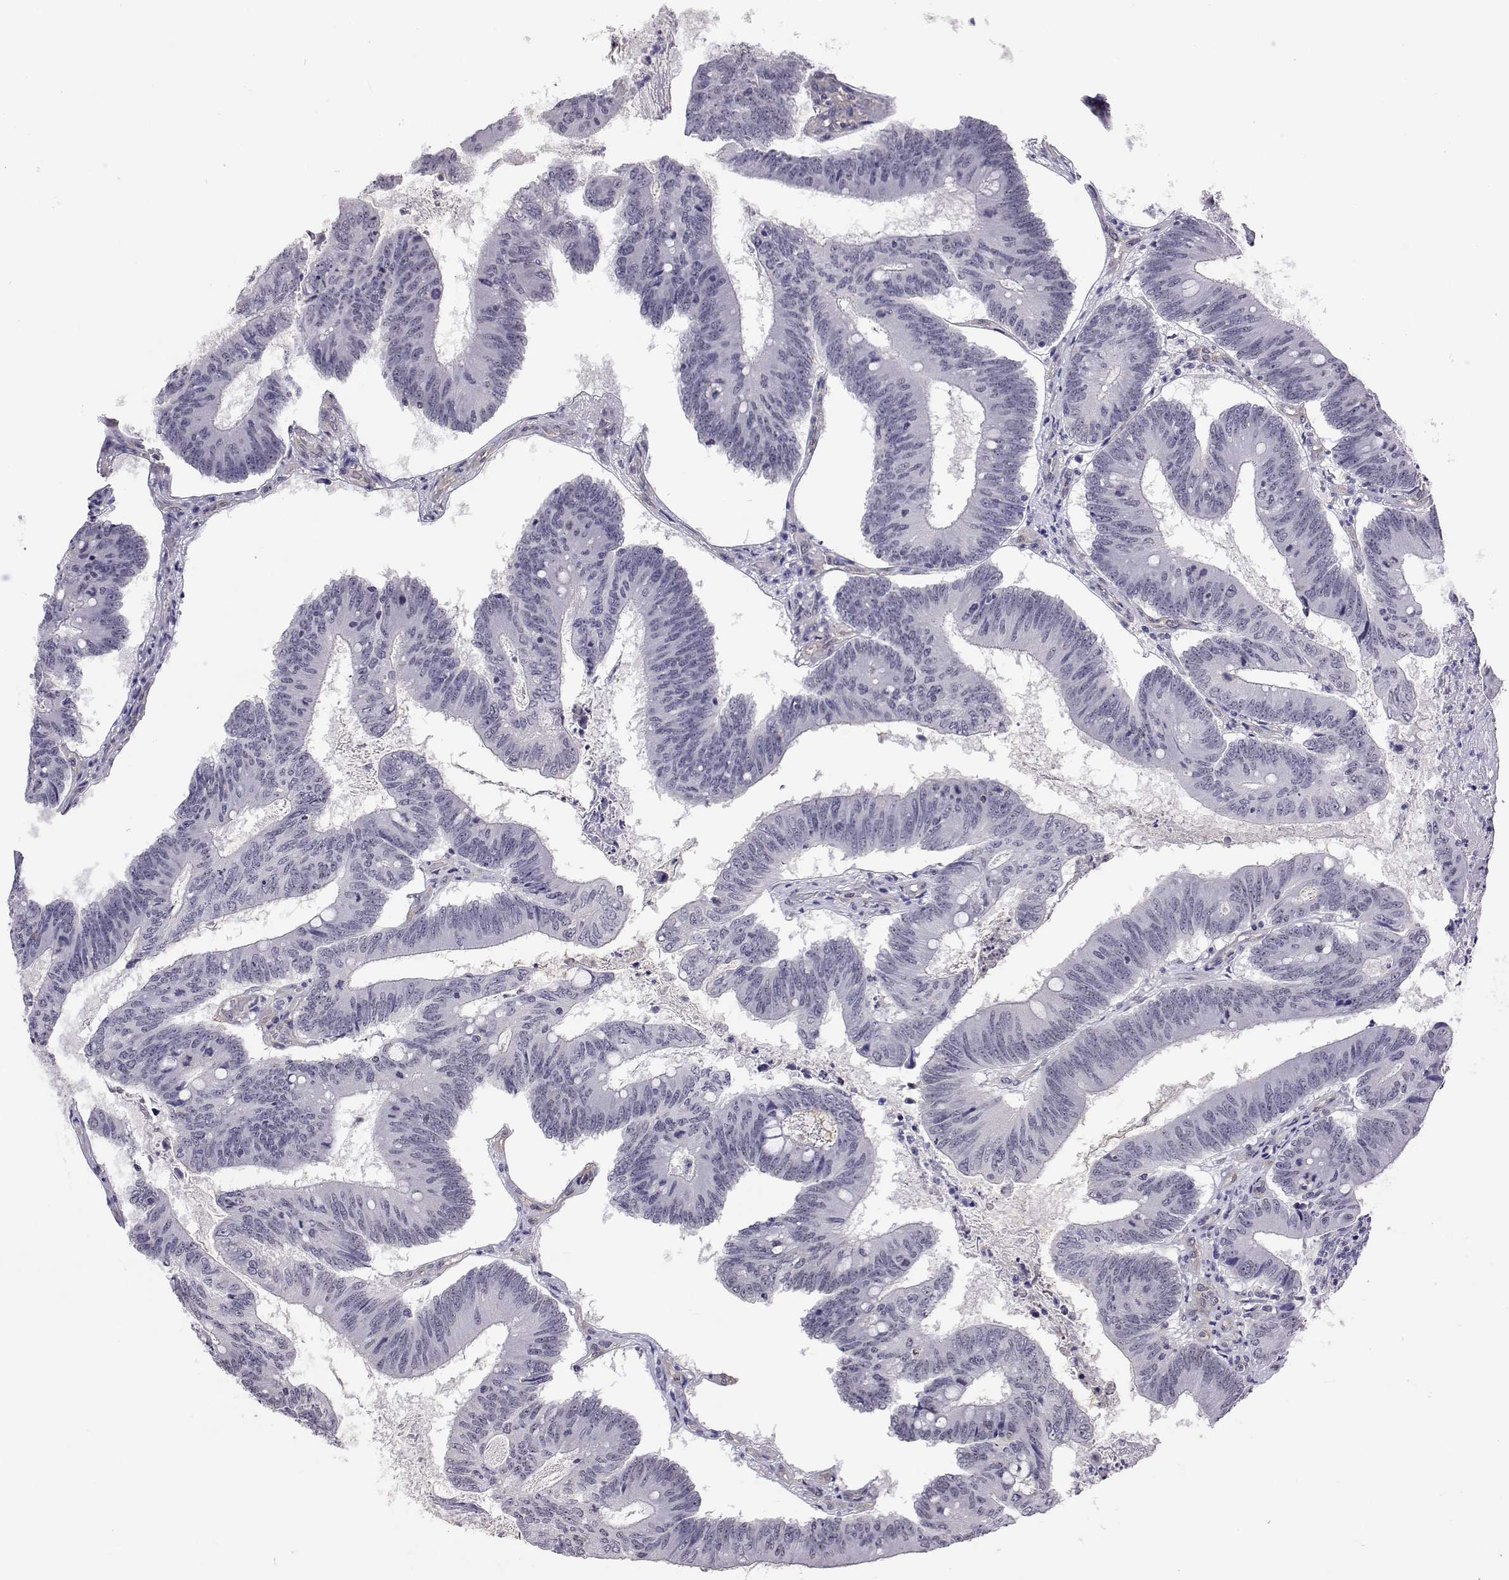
{"staining": {"intensity": "negative", "quantity": "none", "location": "none"}, "tissue": "colorectal cancer", "cell_type": "Tumor cells", "image_type": "cancer", "snomed": [{"axis": "morphology", "description": "Adenocarcinoma, NOS"}, {"axis": "topography", "description": "Colon"}], "caption": "High power microscopy image of an IHC photomicrograph of adenocarcinoma (colorectal), revealing no significant staining in tumor cells.", "gene": "NHP2", "patient": {"sex": "female", "age": 70}}